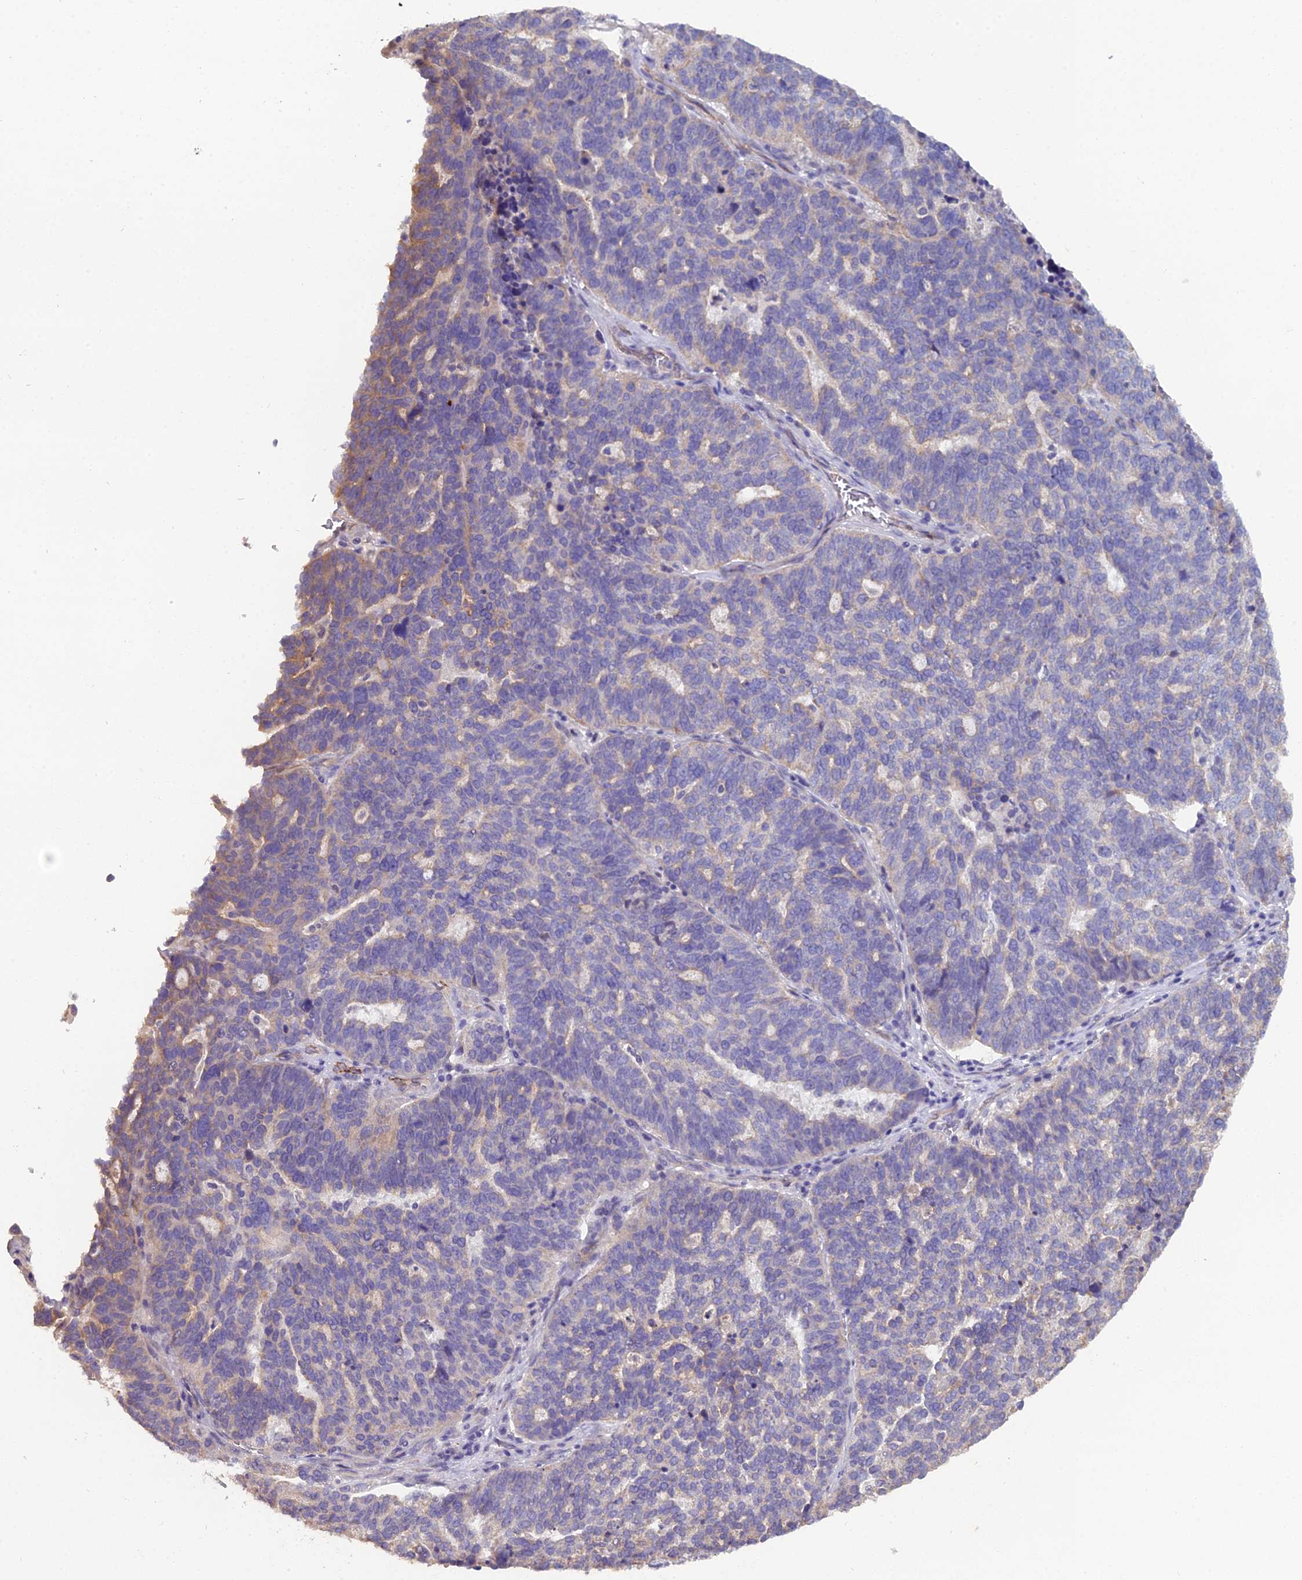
{"staining": {"intensity": "weak", "quantity": "<25%", "location": "cytoplasmic/membranous"}, "tissue": "ovarian cancer", "cell_type": "Tumor cells", "image_type": "cancer", "snomed": [{"axis": "morphology", "description": "Cystadenocarcinoma, serous, NOS"}, {"axis": "topography", "description": "Ovary"}], "caption": "There is no significant positivity in tumor cells of serous cystadenocarcinoma (ovarian).", "gene": "CFAP47", "patient": {"sex": "female", "age": 59}}